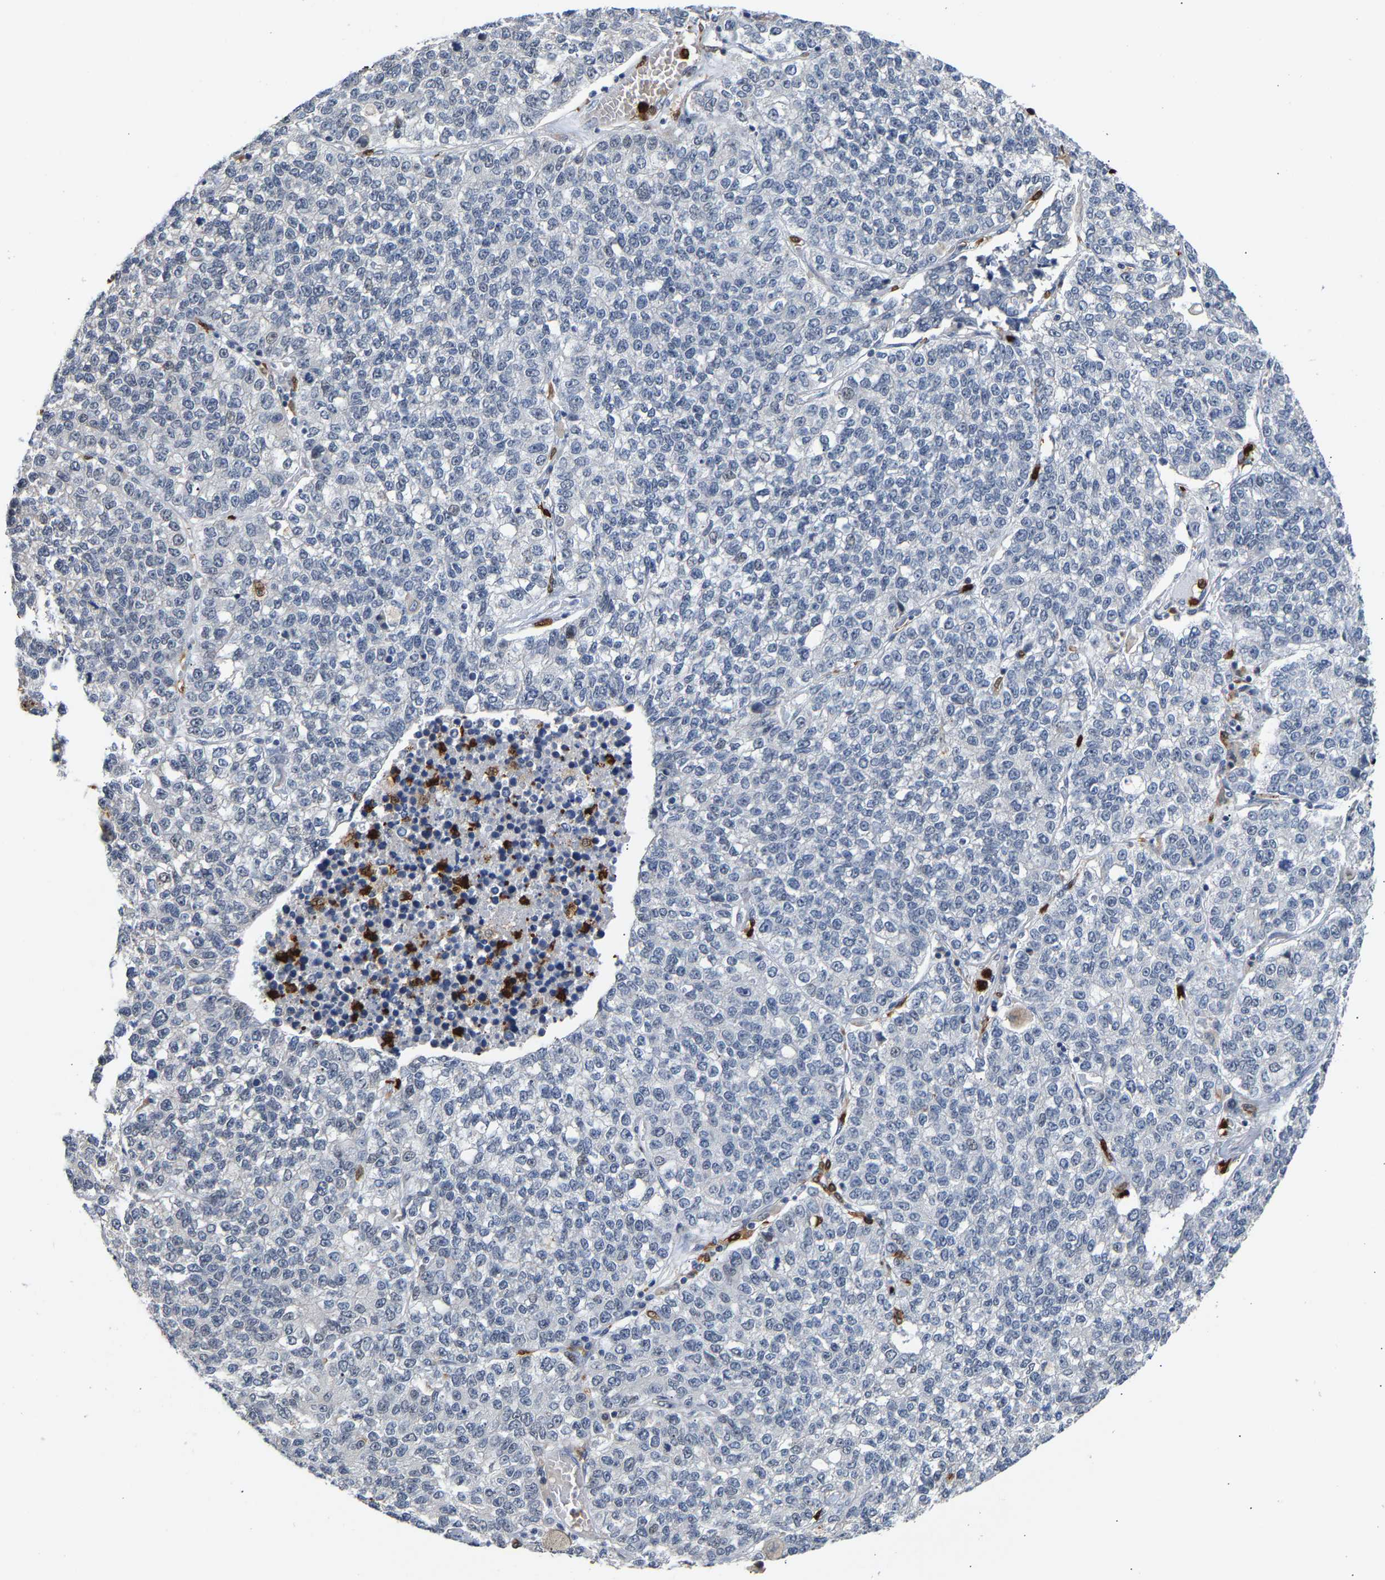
{"staining": {"intensity": "negative", "quantity": "none", "location": "none"}, "tissue": "lung cancer", "cell_type": "Tumor cells", "image_type": "cancer", "snomed": [{"axis": "morphology", "description": "Adenocarcinoma, NOS"}, {"axis": "topography", "description": "Lung"}], "caption": "Adenocarcinoma (lung) was stained to show a protein in brown. There is no significant expression in tumor cells. (Brightfield microscopy of DAB (3,3'-diaminobenzidine) immunohistochemistry at high magnification).", "gene": "TDRD7", "patient": {"sex": "male", "age": 49}}